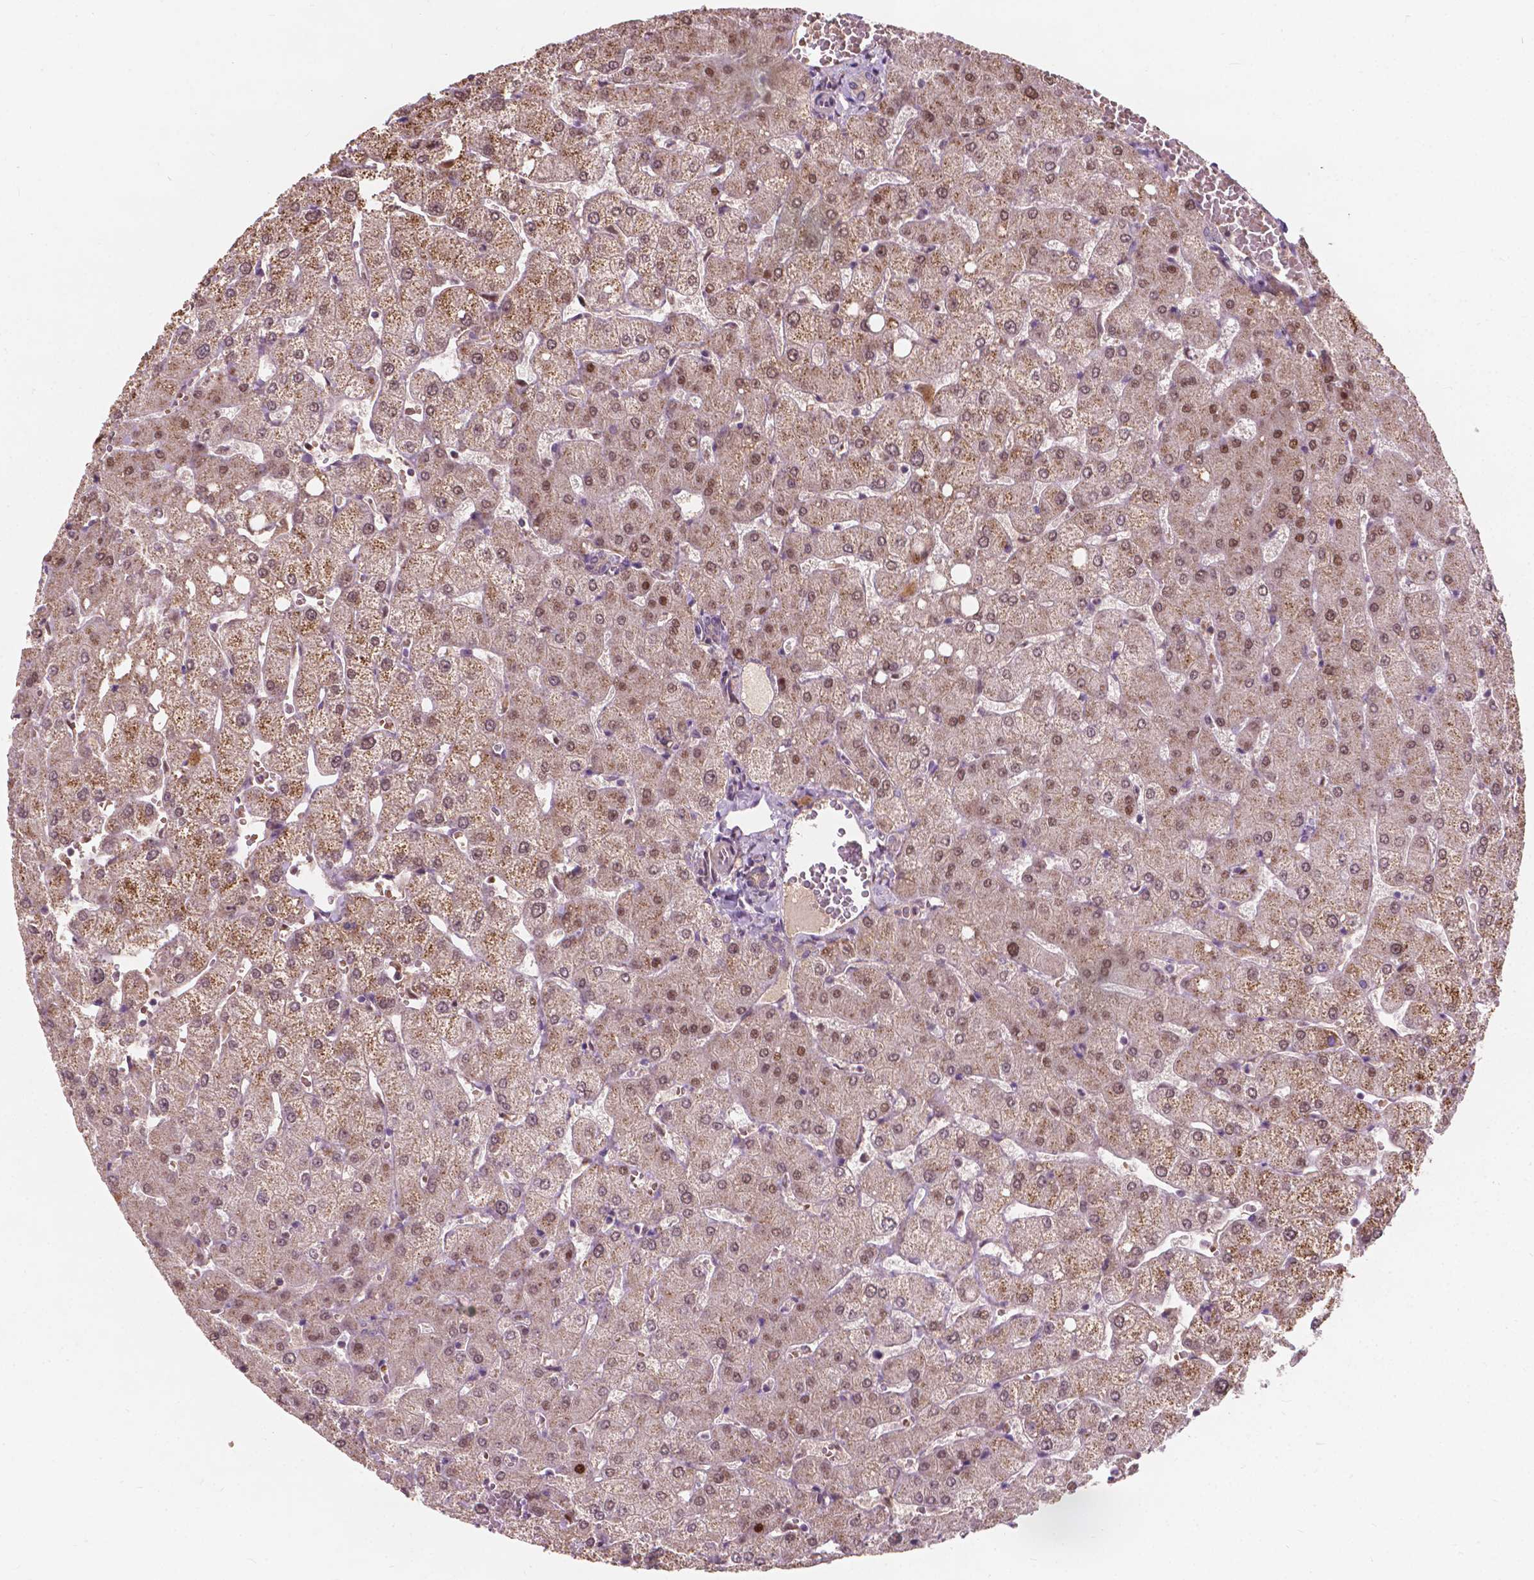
{"staining": {"intensity": "weak", "quantity": "25%-75%", "location": "cytoplasmic/membranous"}, "tissue": "liver", "cell_type": "Cholangiocytes", "image_type": "normal", "snomed": [{"axis": "morphology", "description": "Normal tissue, NOS"}, {"axis": "topography", "description": "Liver"}], "caption": "Protein analysis of benign liver shows weak cytoplasmic/membranous expression in about 25%-75% of cholangiocytes.", "gene": "DUSP16", "patient": {"sex": "female", "age": 54}}